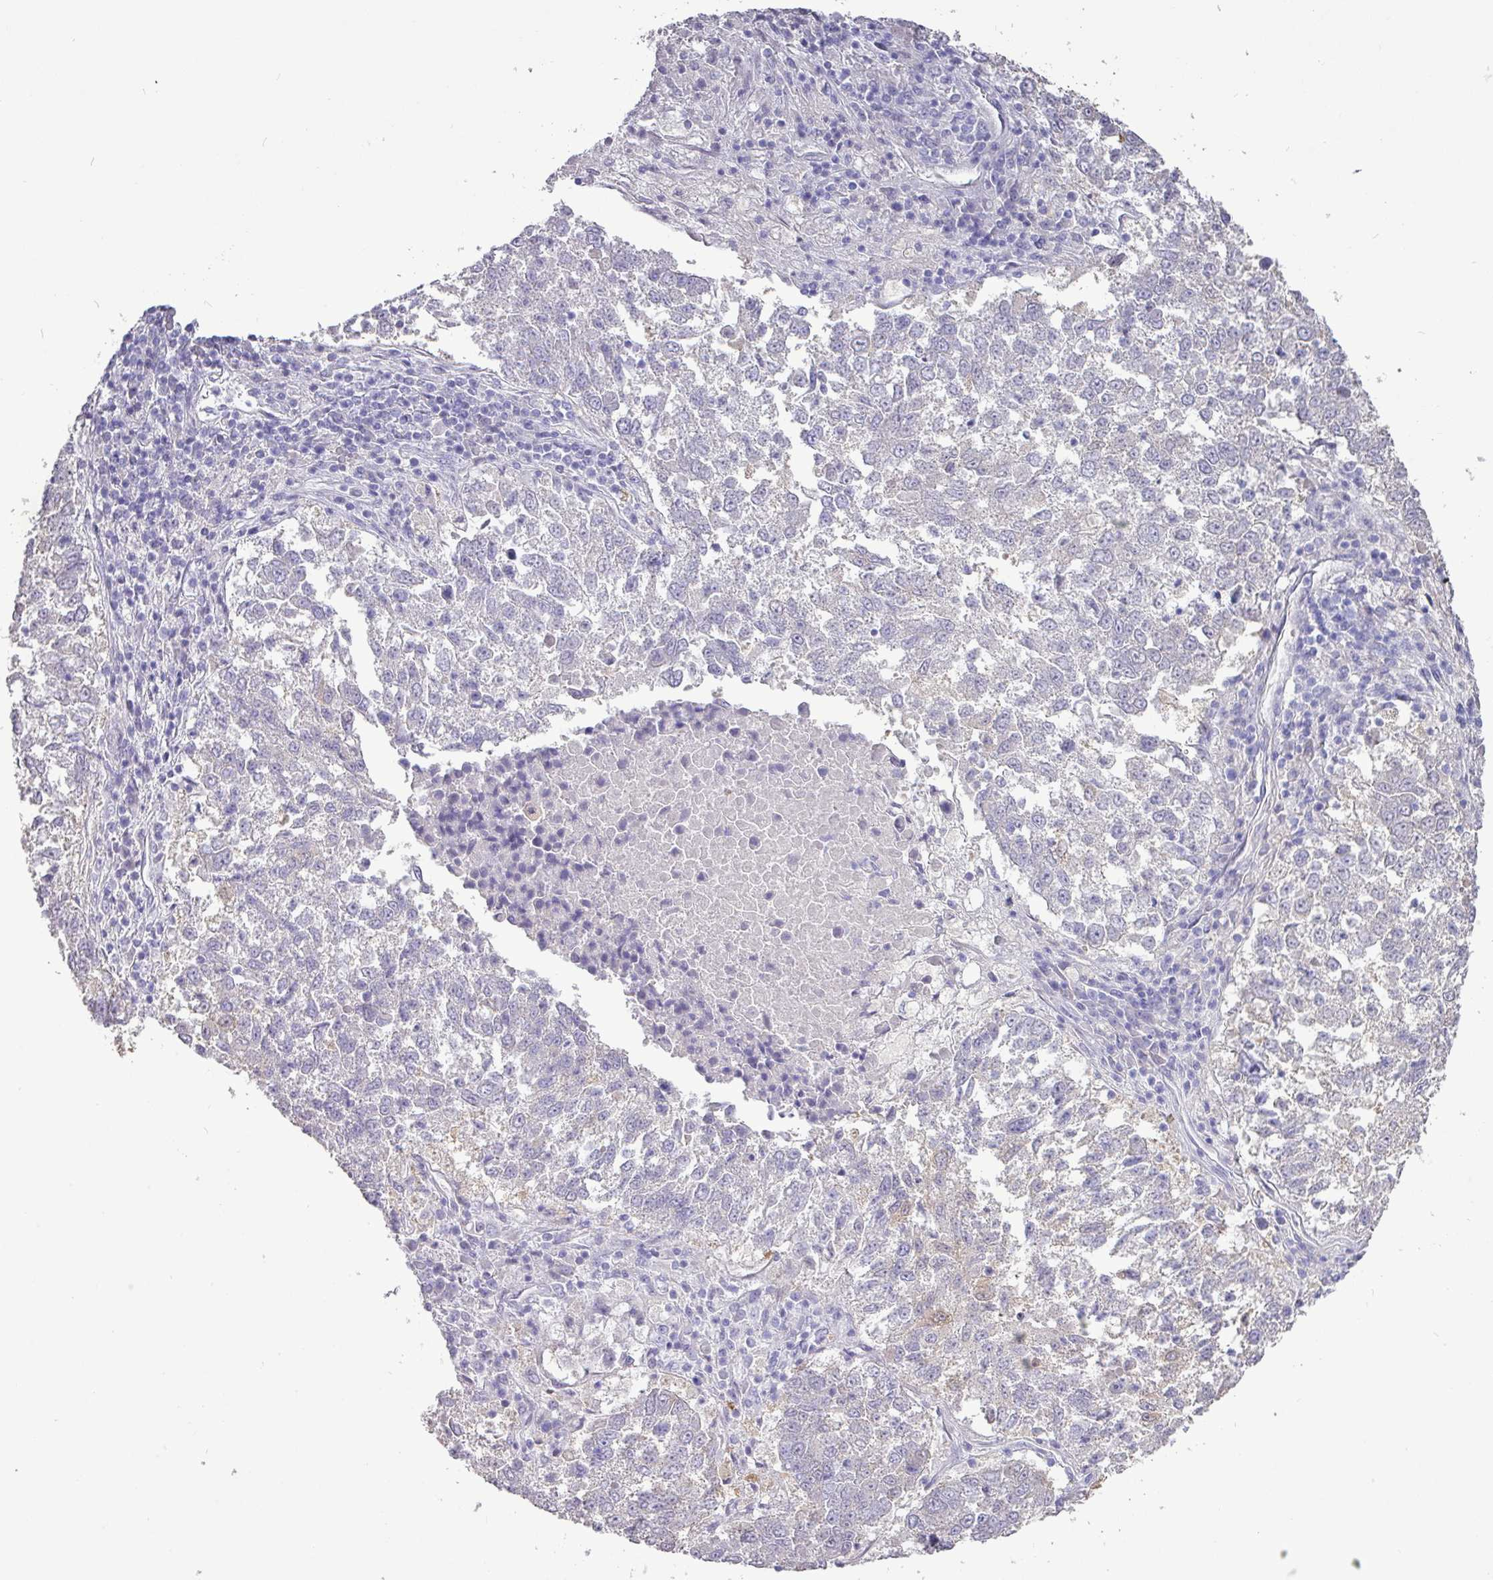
{"staining": {"intensity": "negative", "quantity": "none", "location": "none"}, "tissue": "lung cancer", "cell_type": "Tumor cells", "image_type": "cancer", "snomed": [{"axis": "morphology", "description": "Squamous cell carcinoma, NOS"}, {"axis": "topography", "description": "Lung"}], "caption": "Immunohistochemical staining of lung cancer reveals no significant positivity in tumor cells.", "gene": "GSTA3", "patient": {"sex": "male", "age": 73}}